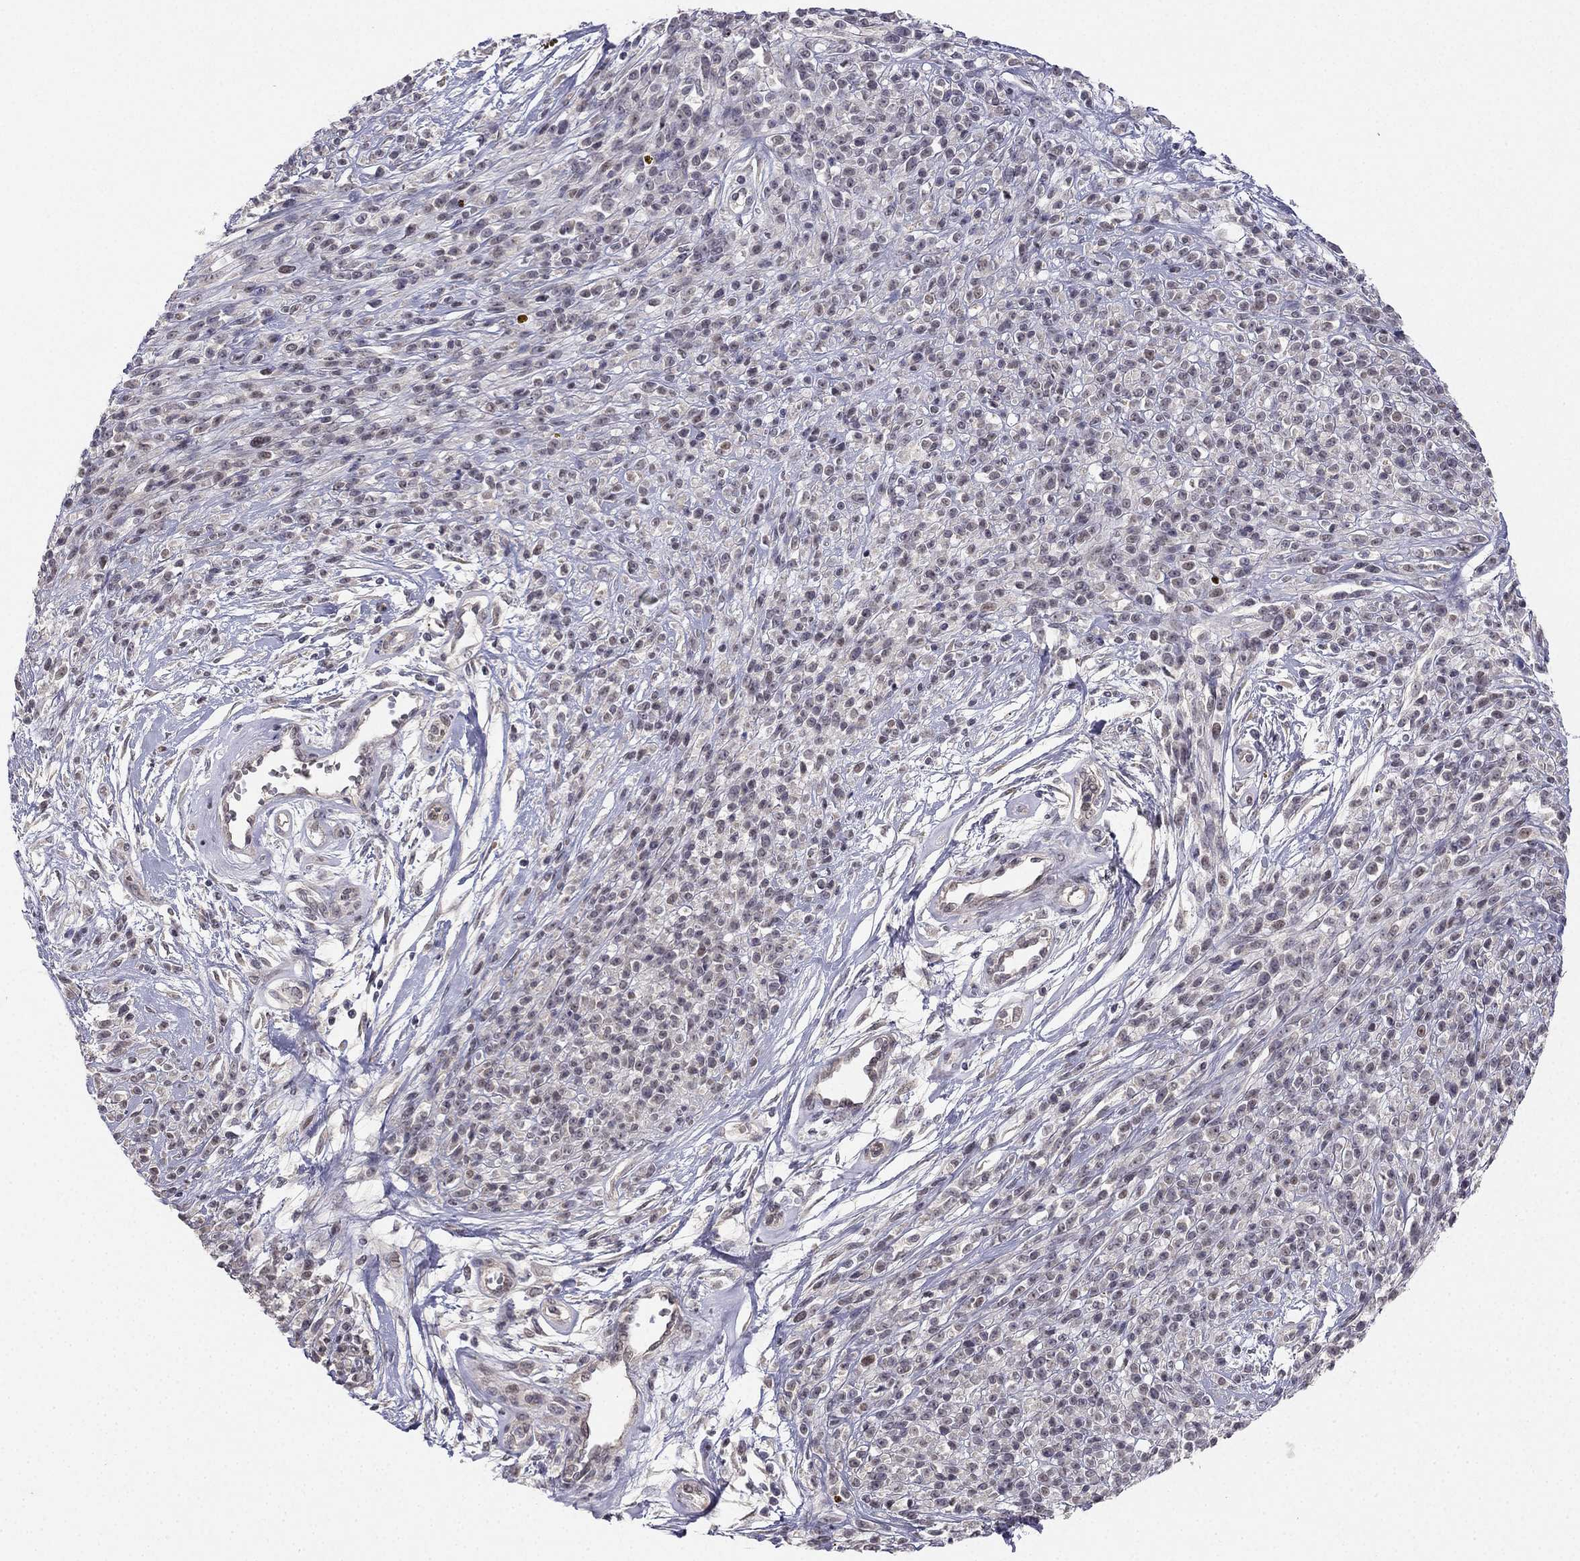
{"staining": {"intensity": "negative", "quantity": "none", "location": "none"}, "tissue": "melanoma", "cell_type": "Tumor cells", "image_type": "cancer", "snomed": [{"axis": "morphology", "description": "Malignant melanoma, NOS"}, {"axis": "topography", "description": "Skin"}, {"axis": "topography", "description": "Skin of trunk"}], "caption": "The immunohistochemistry (IHC) image has no significant positivity in tumor cells of malignant melanoma tissue. (DAB (3,3'-diaminobenzidine) IHC with hematoxylin counter stain).", "gene": "CHST8", "patient": {"sex": "male", "age": 74}}